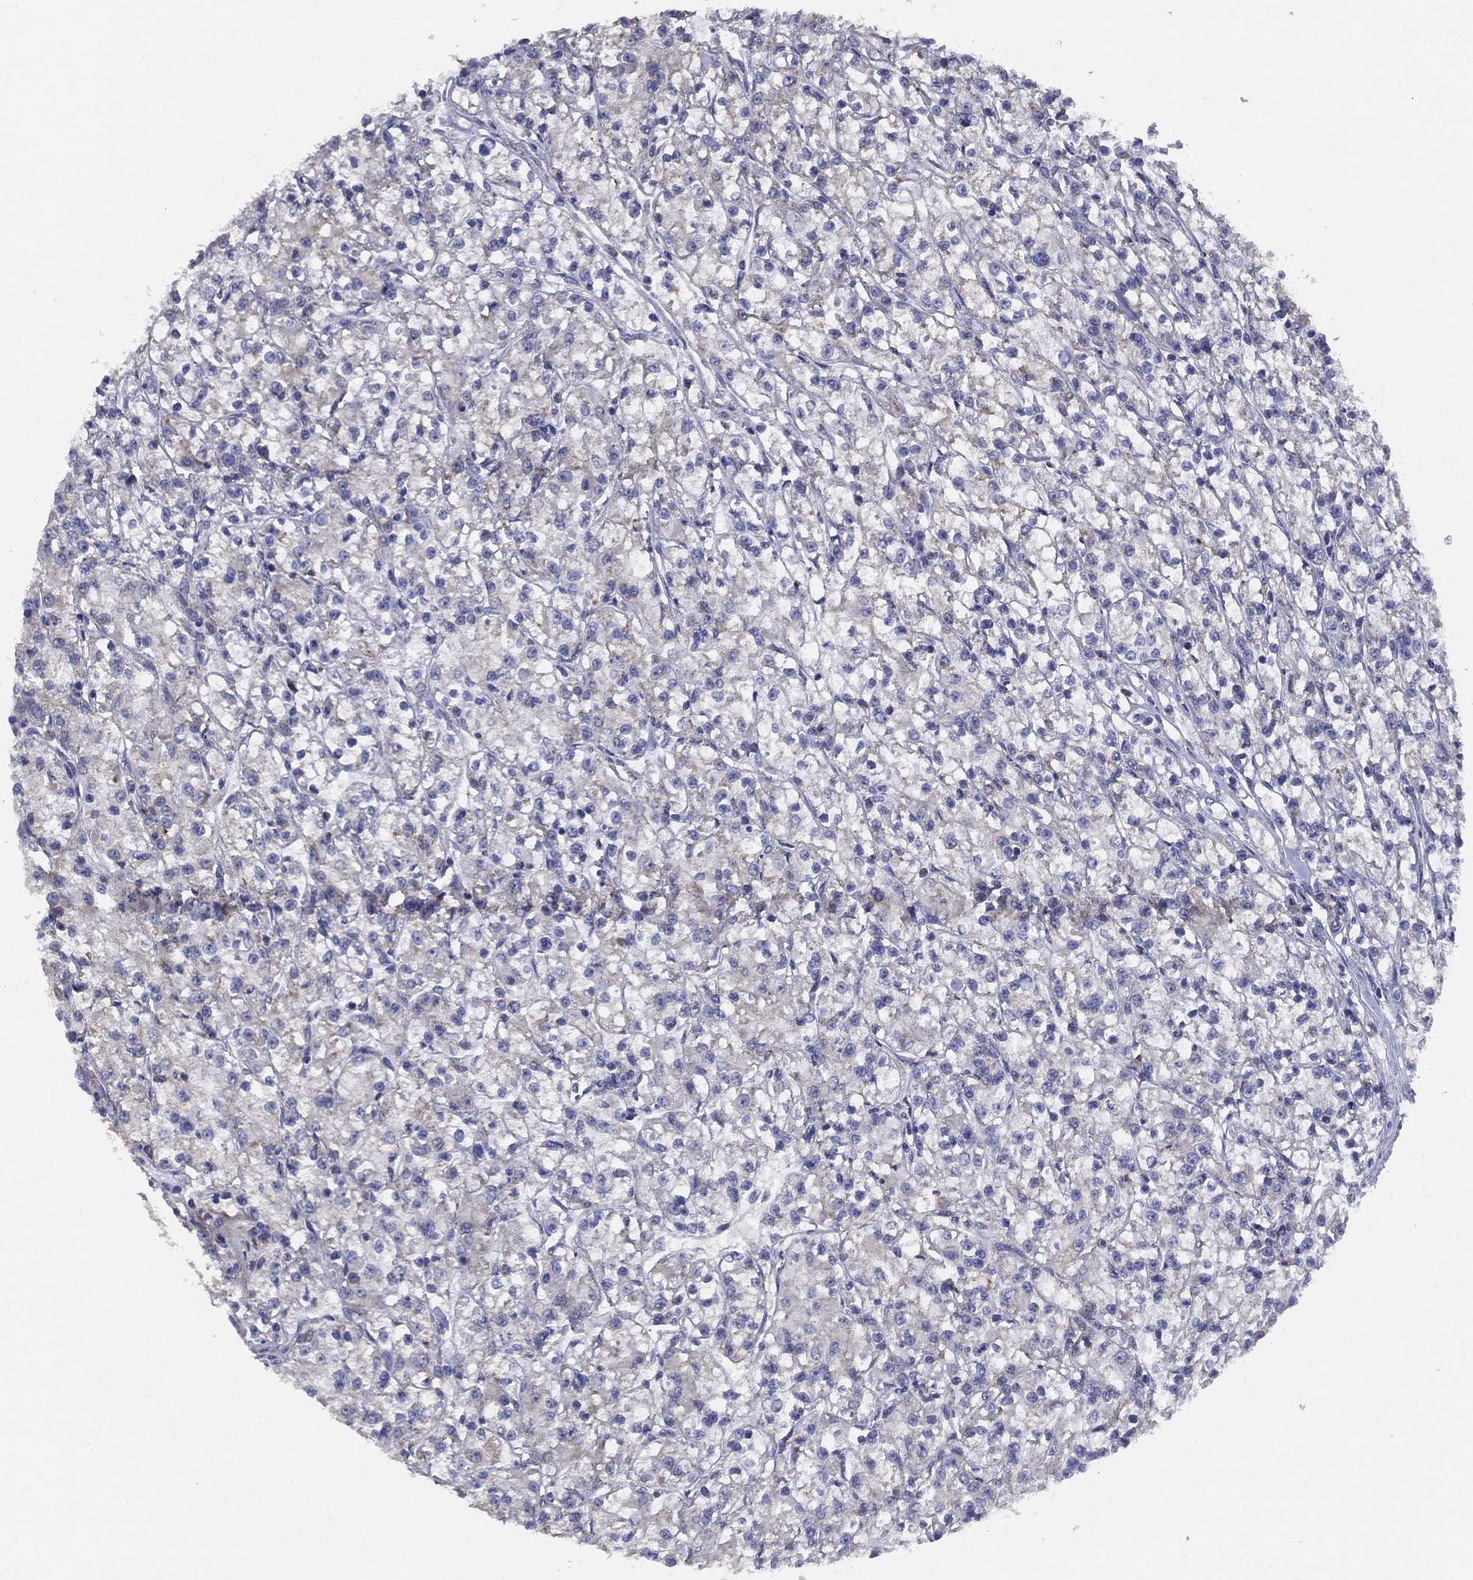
{"staining": {"intensity": "negative", "quantity": "none", "location": "none"}, "tissue": "renal cancer", "cell_type": "Tumor cells", "image_type": "cancer", "snomed": [{"axis": "morphology", "description": "Adenocarcinoma, NOS"}, {"axis": "topography", "description": "Kidney"}], "caption": "Tumor cells are negative for brown protein staining in renal cancer (adenocarcinoma).", "gene": "ZNF223", "patient": {"sex": "female", "age": 59}}